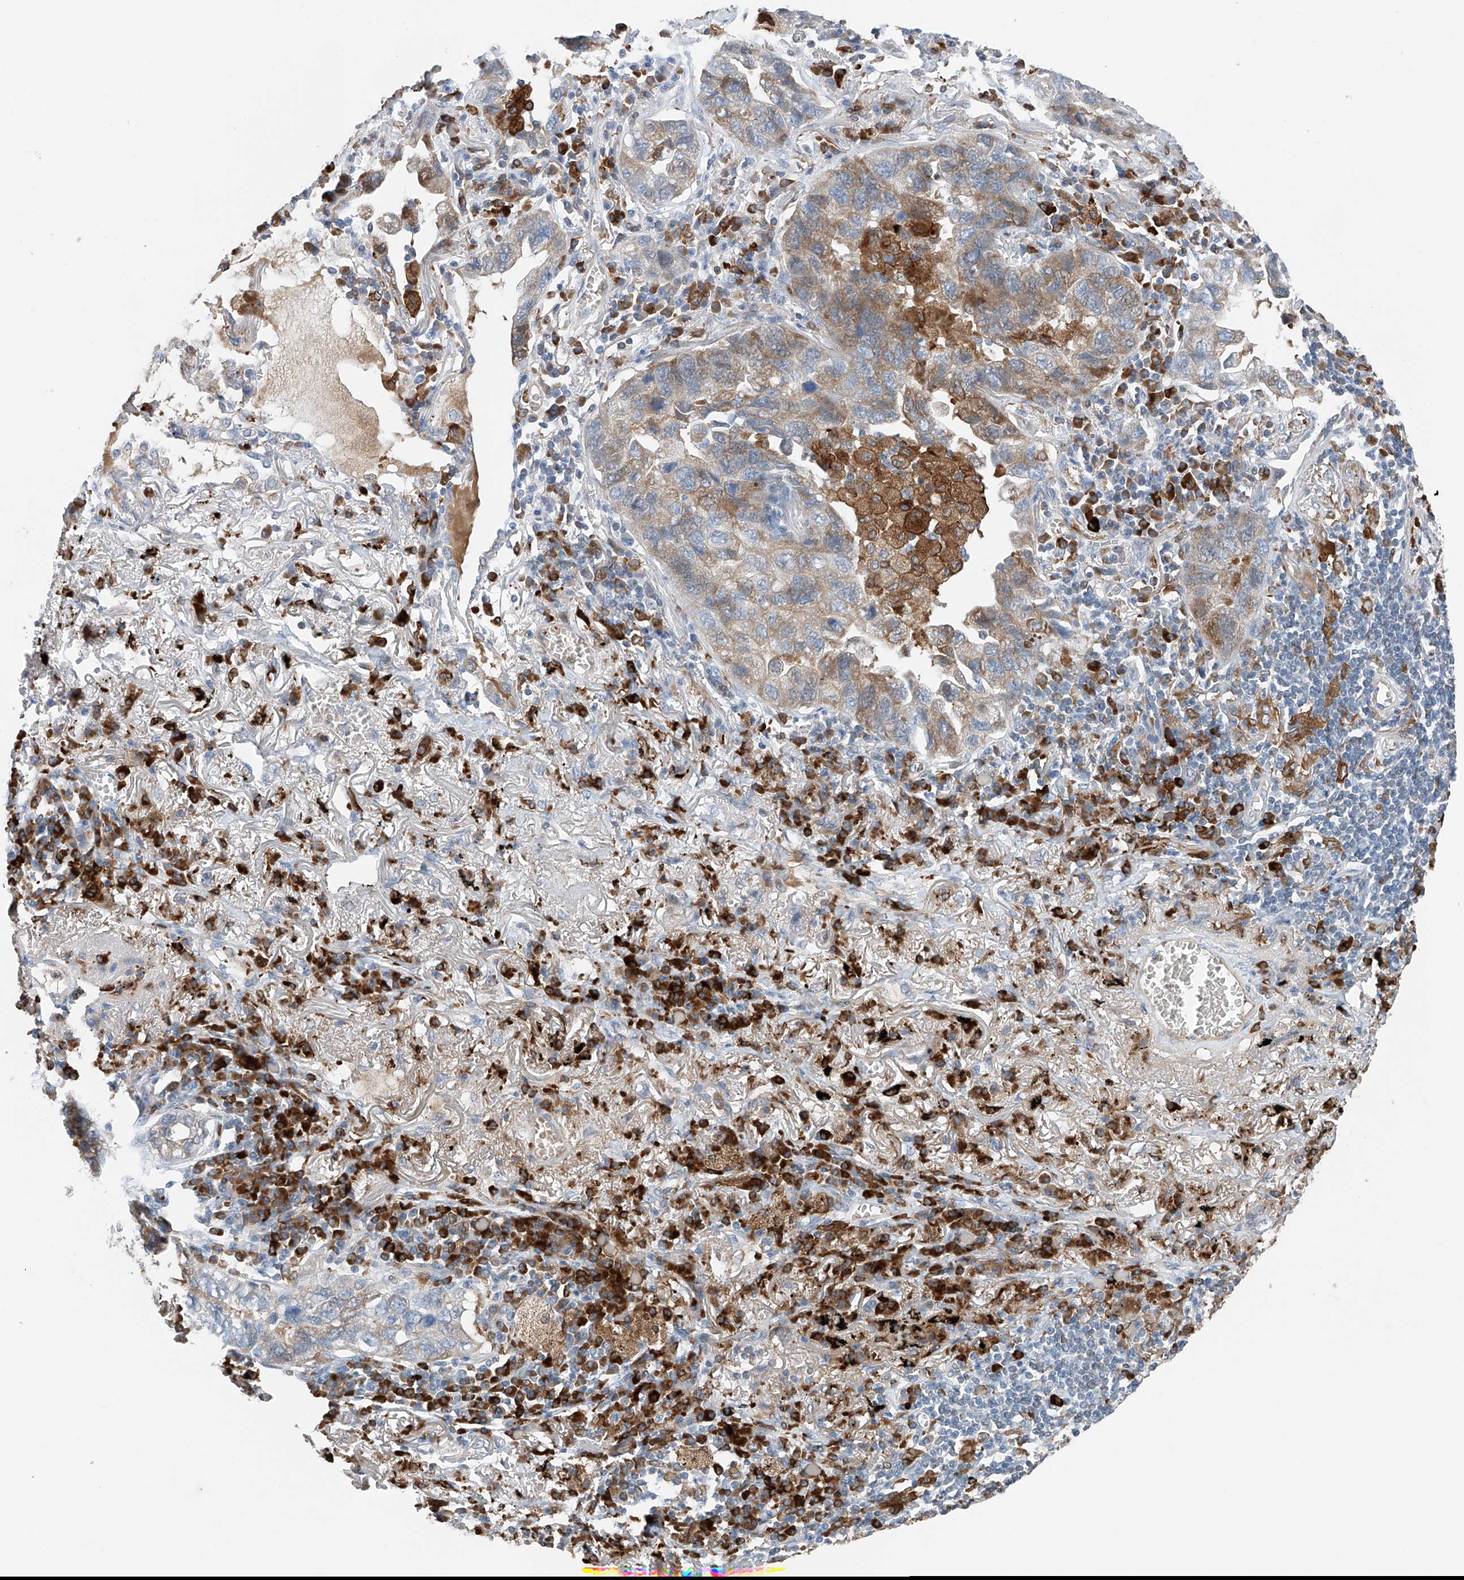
{"staining": {"intensity": "moderate", "quantity": "<25%", "location": "cytoplasmic/membranous"}, "tissue": "lung cancer", "cell_type": "Tumor cells", "image_type": "cancer", "snomed": [{"axis": "morphology", "description": "Adenocarcinoma, NOS"}, {"axis": "topography", "description": "Lung"}], "caption": "Immunohistochemical staining of lung cancer demonstrates low levels of moderate cytoplasmic/membranous expression in approximately <25% of tumor cells.", "gene": "TBXAS1", "patient": {"sex": "male", "age": 65}}